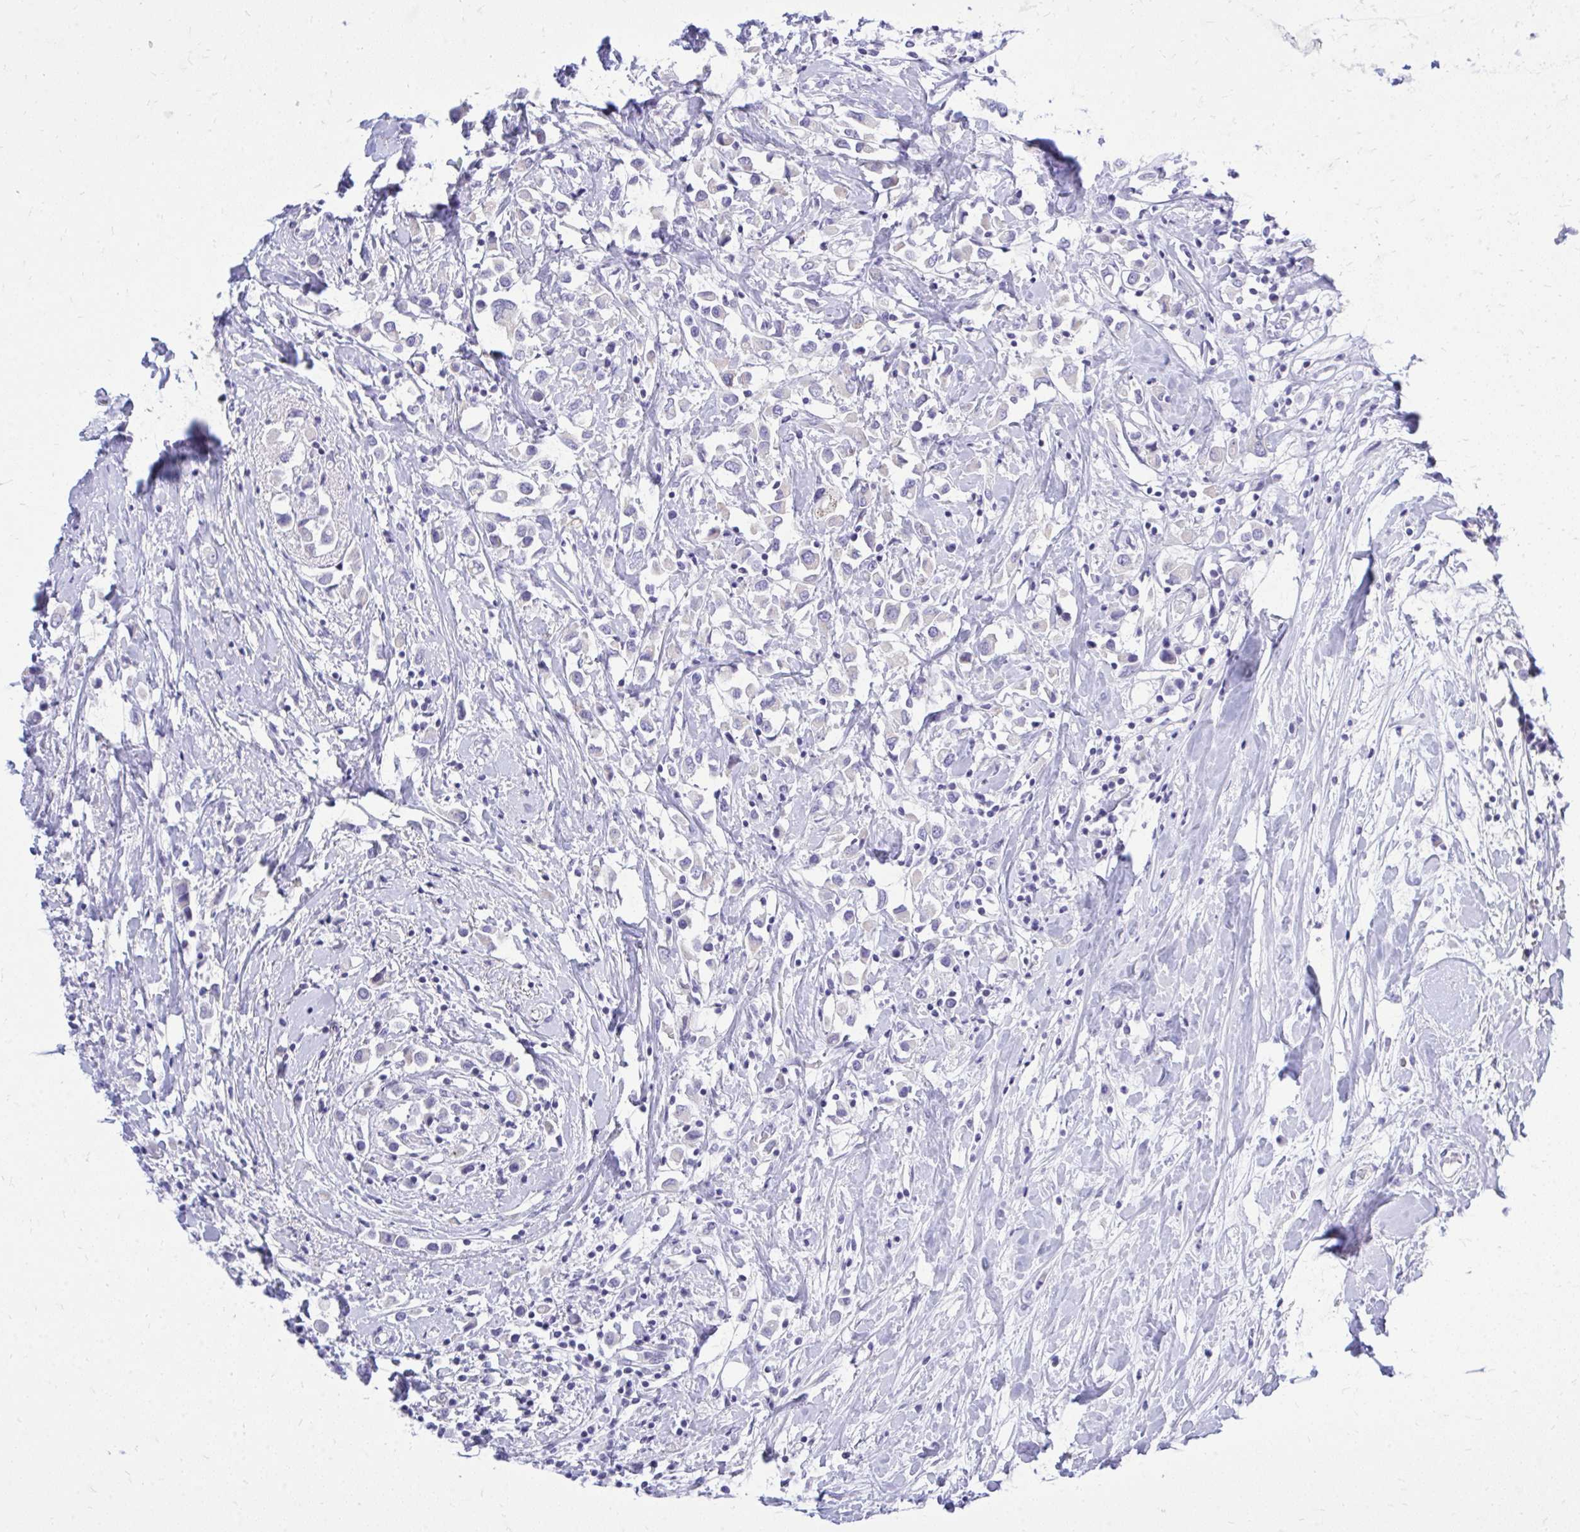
{"staining": {"intensity": "negative", "quantity": "none", "location": "none"}, "tissue": "breast cancer", "cell_type": "Tumor cells", "image_type": "cancer", "snomed": [{"axis": "morphology", "description": "Duct carcinoma"}, {"axis": "topography", "description": "Breast"}], "caption": "Human breast cancer stained for a protein using immunohistochemistry (IHC) shows no positivity in tumor cells.", "gene": "GABRA1", "patient": {"sex": "female", "age": 61}}